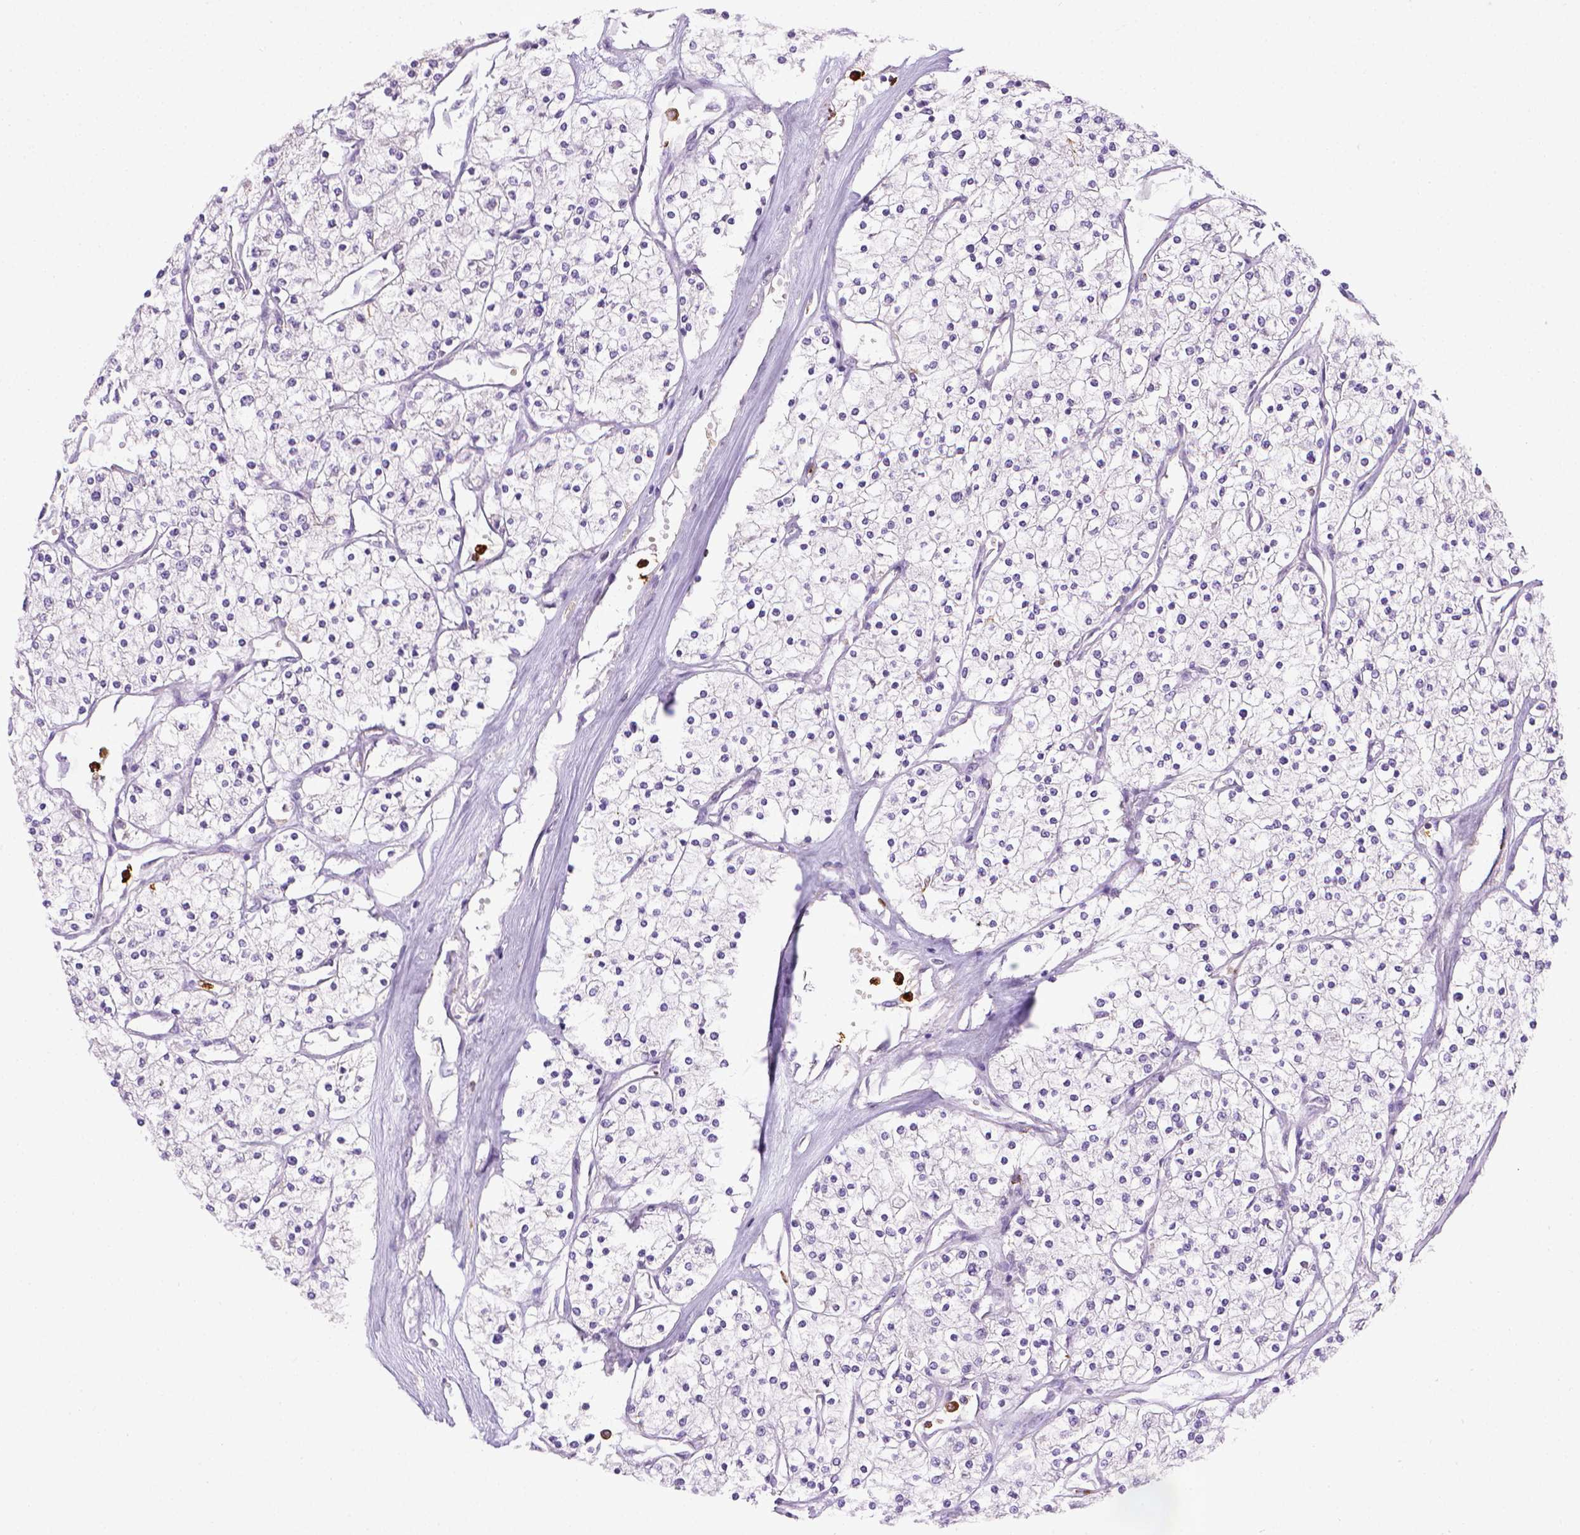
{"staining": {"intensity": "negative", "quantity": "none", "location": "none"}, "tissue": "renal cancer", "cell_type": "Tumor cells", "image_type": "cancer", "snomed": [{"axis": "morphology", "description": "Adenocarcinoma, NOS"}, {"axis": "topography", "description": "Kidney"}], "caption": "An immunohistochemistry (IHC) photomicrograph of adenocarcinoma (renal) is shown. There is no staining in tumor cells of adenocarcinoma (renal).", "gene": "ITGAM", "patient": {"sex": "male", "age": 80}}